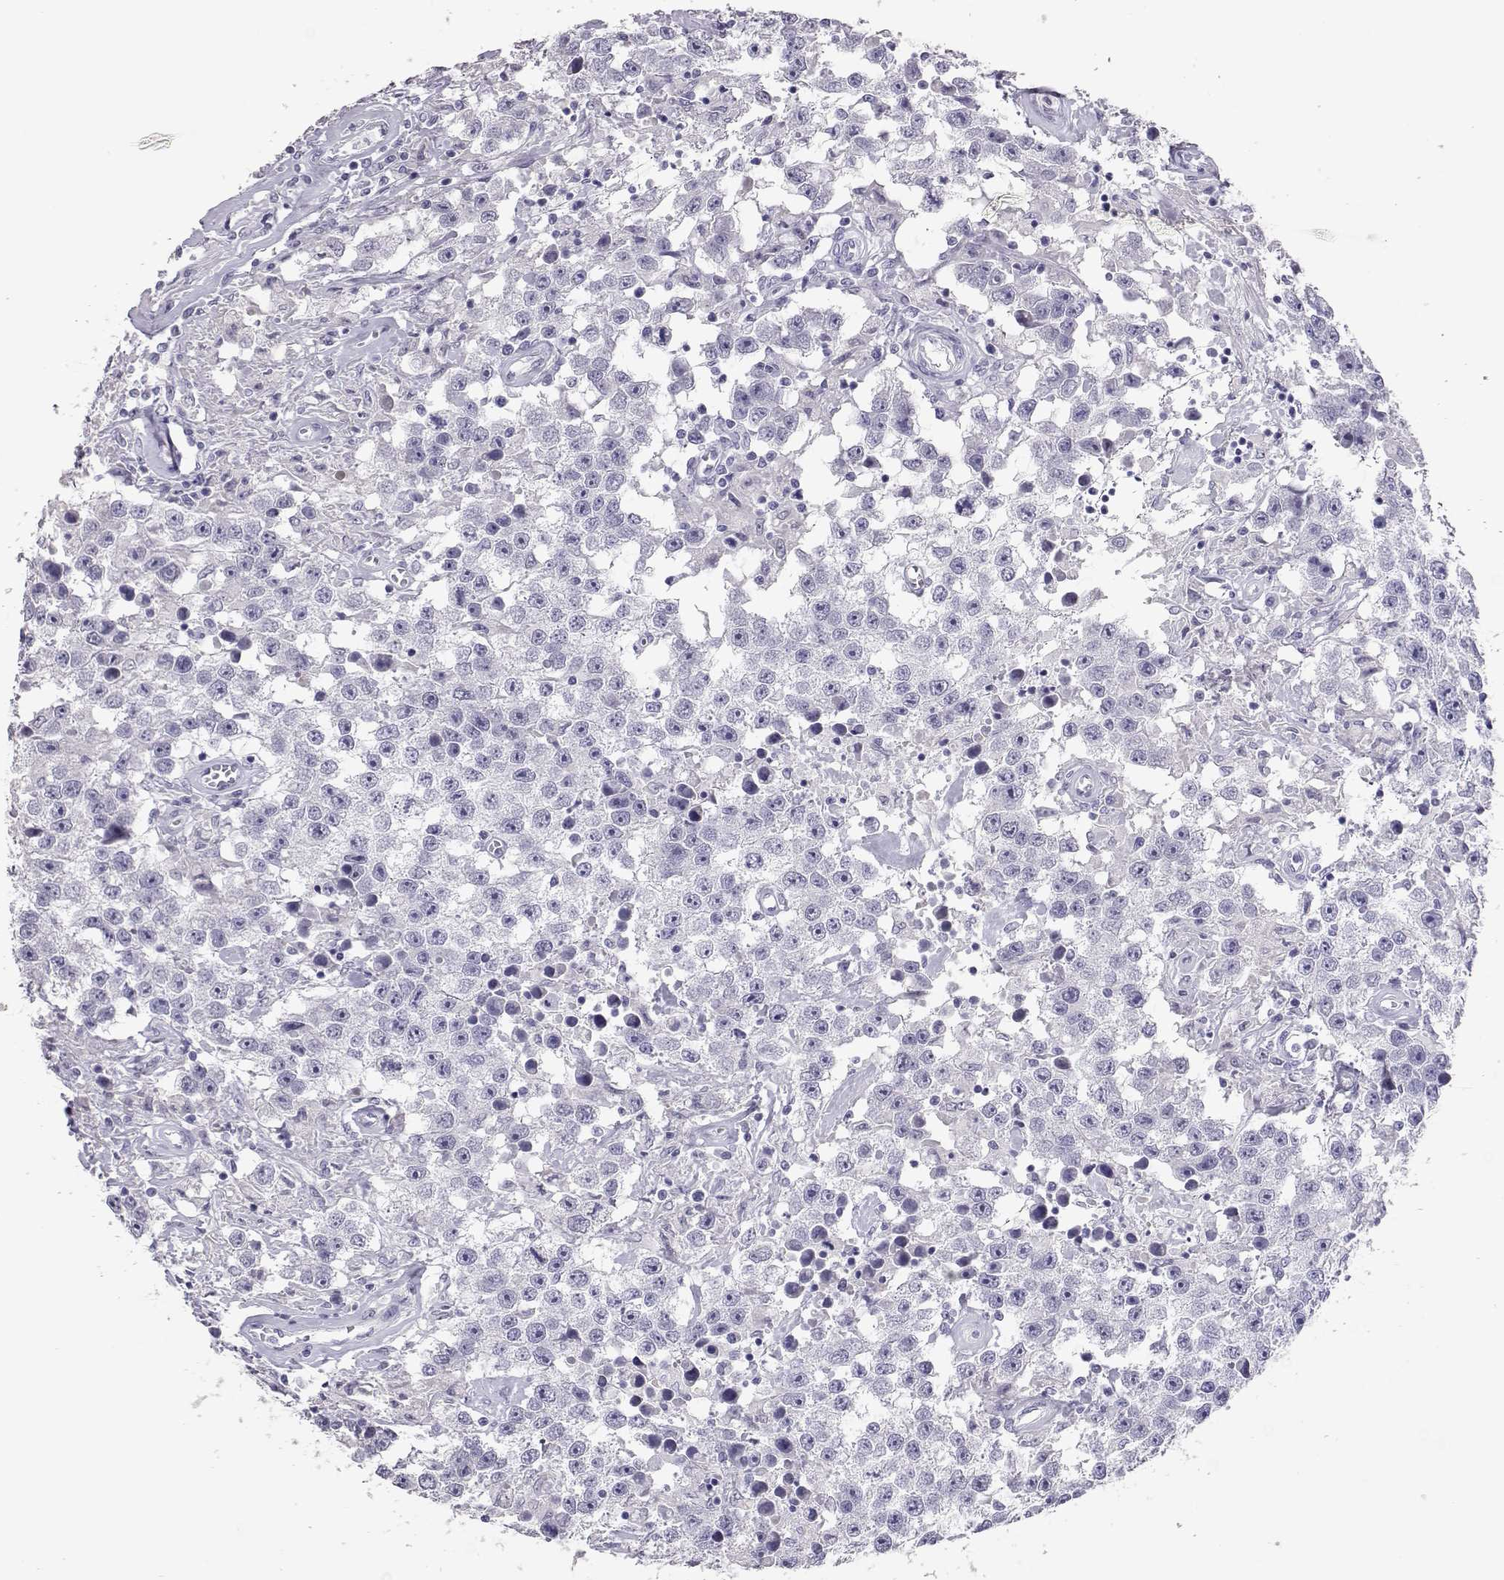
{"staining": {"intensity": "negative", "quantity": "none", "location": "none"}, "tissue": "testis cancer", "cell_type": "Tumor cells", "image_type": "cancer", "snomed": [{"axis": "morphology", "description": "Seminoma, NOS"}, {"axis": "topography", "description": "Testis"}], "caption": "This photomicrograph is of testis cancer (seminoma) stained with immunohistochemistry (IHC) to label a protein in brown with the nuclei are counter-stained blue. There is no positivity in tumor cells.", "gene": "PMCH", "patient": {"sex": "male", "age": 43}}